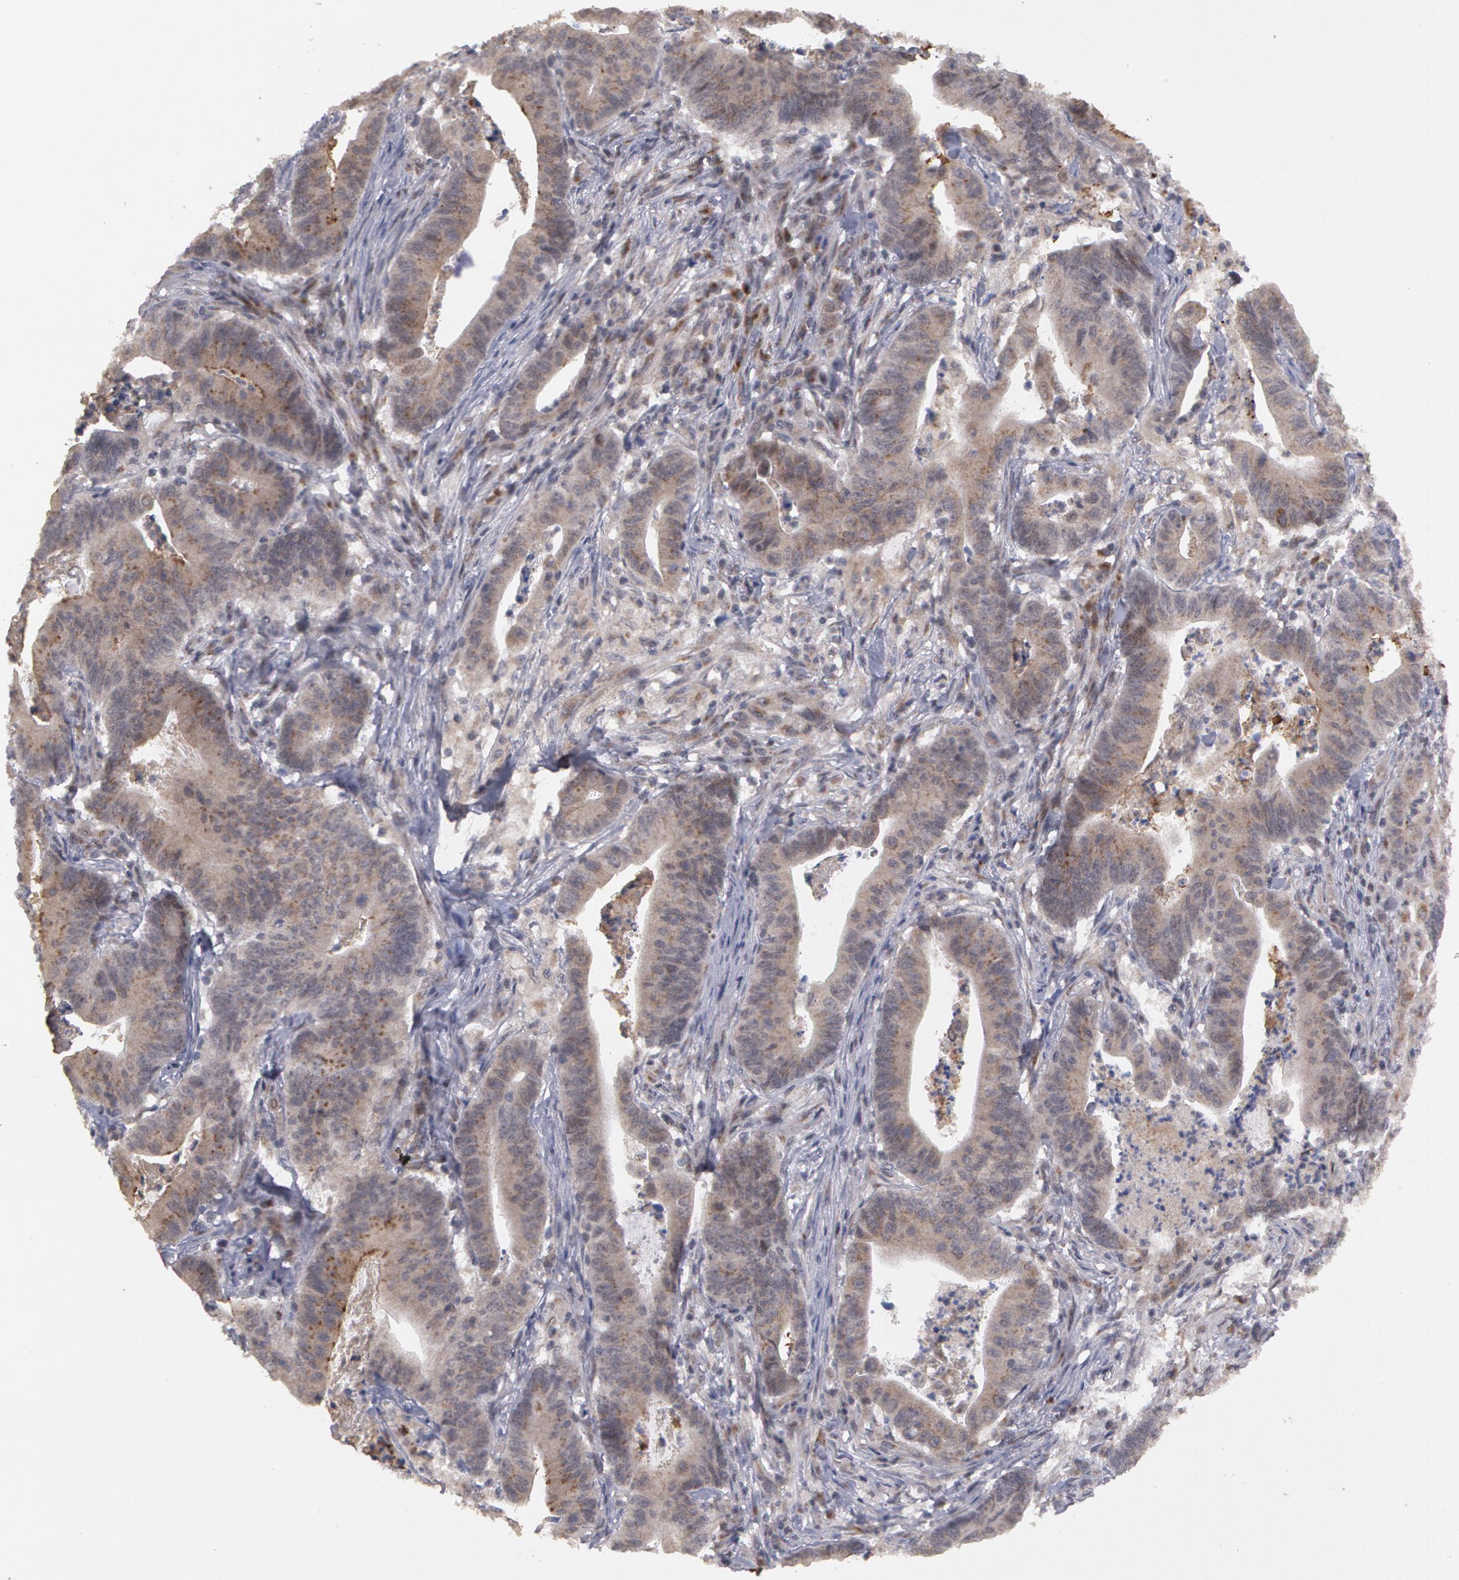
{"staining": {"intensity": "negative", "quantity": "none", "location": "none"}, "tissue": "stomach cancer", "cell_type": "Tumor cells", "image_type": "cancer", "snomed": [{"axis": "morphology", "description": "Adenocarcinoma, NOS"}, {"axis": "topography", "description": "Stomach, lower"}], "caption": "A photomicrograph of human adenocarcinoma (stomach) is negative for staining in tumor cells. (IHC, brightfield microscopy, high magnification).", "gene": "STX5", "patient": {"sex": "female", "age": 86}}